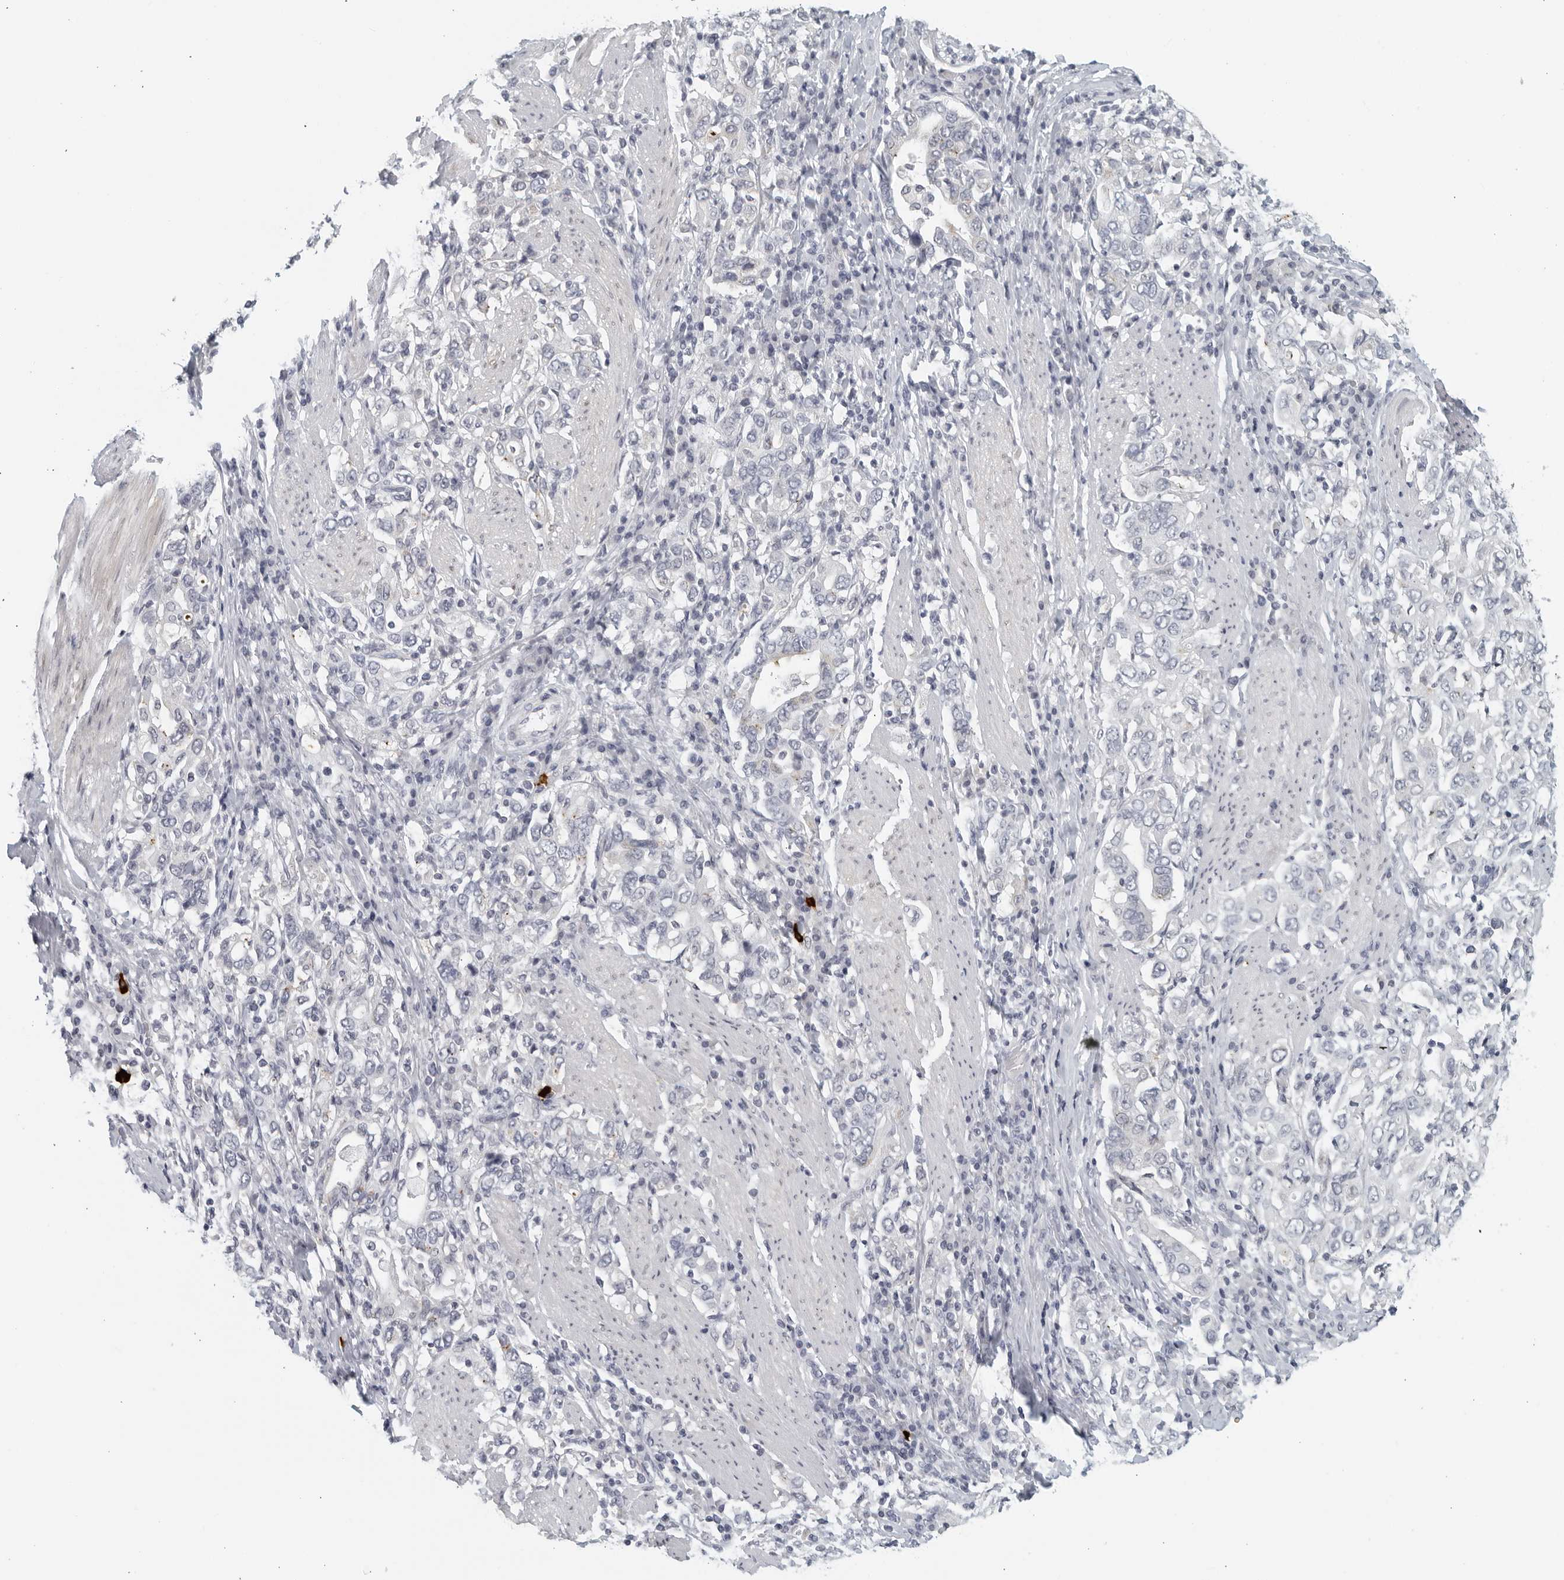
{"staining": {"intensity": "negative", "quantity": "none", "location": "none"}, "tissue": "stomach cancer", "cell_type": "Tumor cells", "image_type": "cancer", "snomed": [{"axis": "morphology", "description": "Adenocarcinoma, NOS"}, {"axis": "topography", "description": "Stomach, upper"}], "caption": "The histopathology image reveals no significant positivity in tumor cells of adenocarcinoma (stomach).", "gene": "MATN1", "patient": {"sex": "male", "age": 62}}